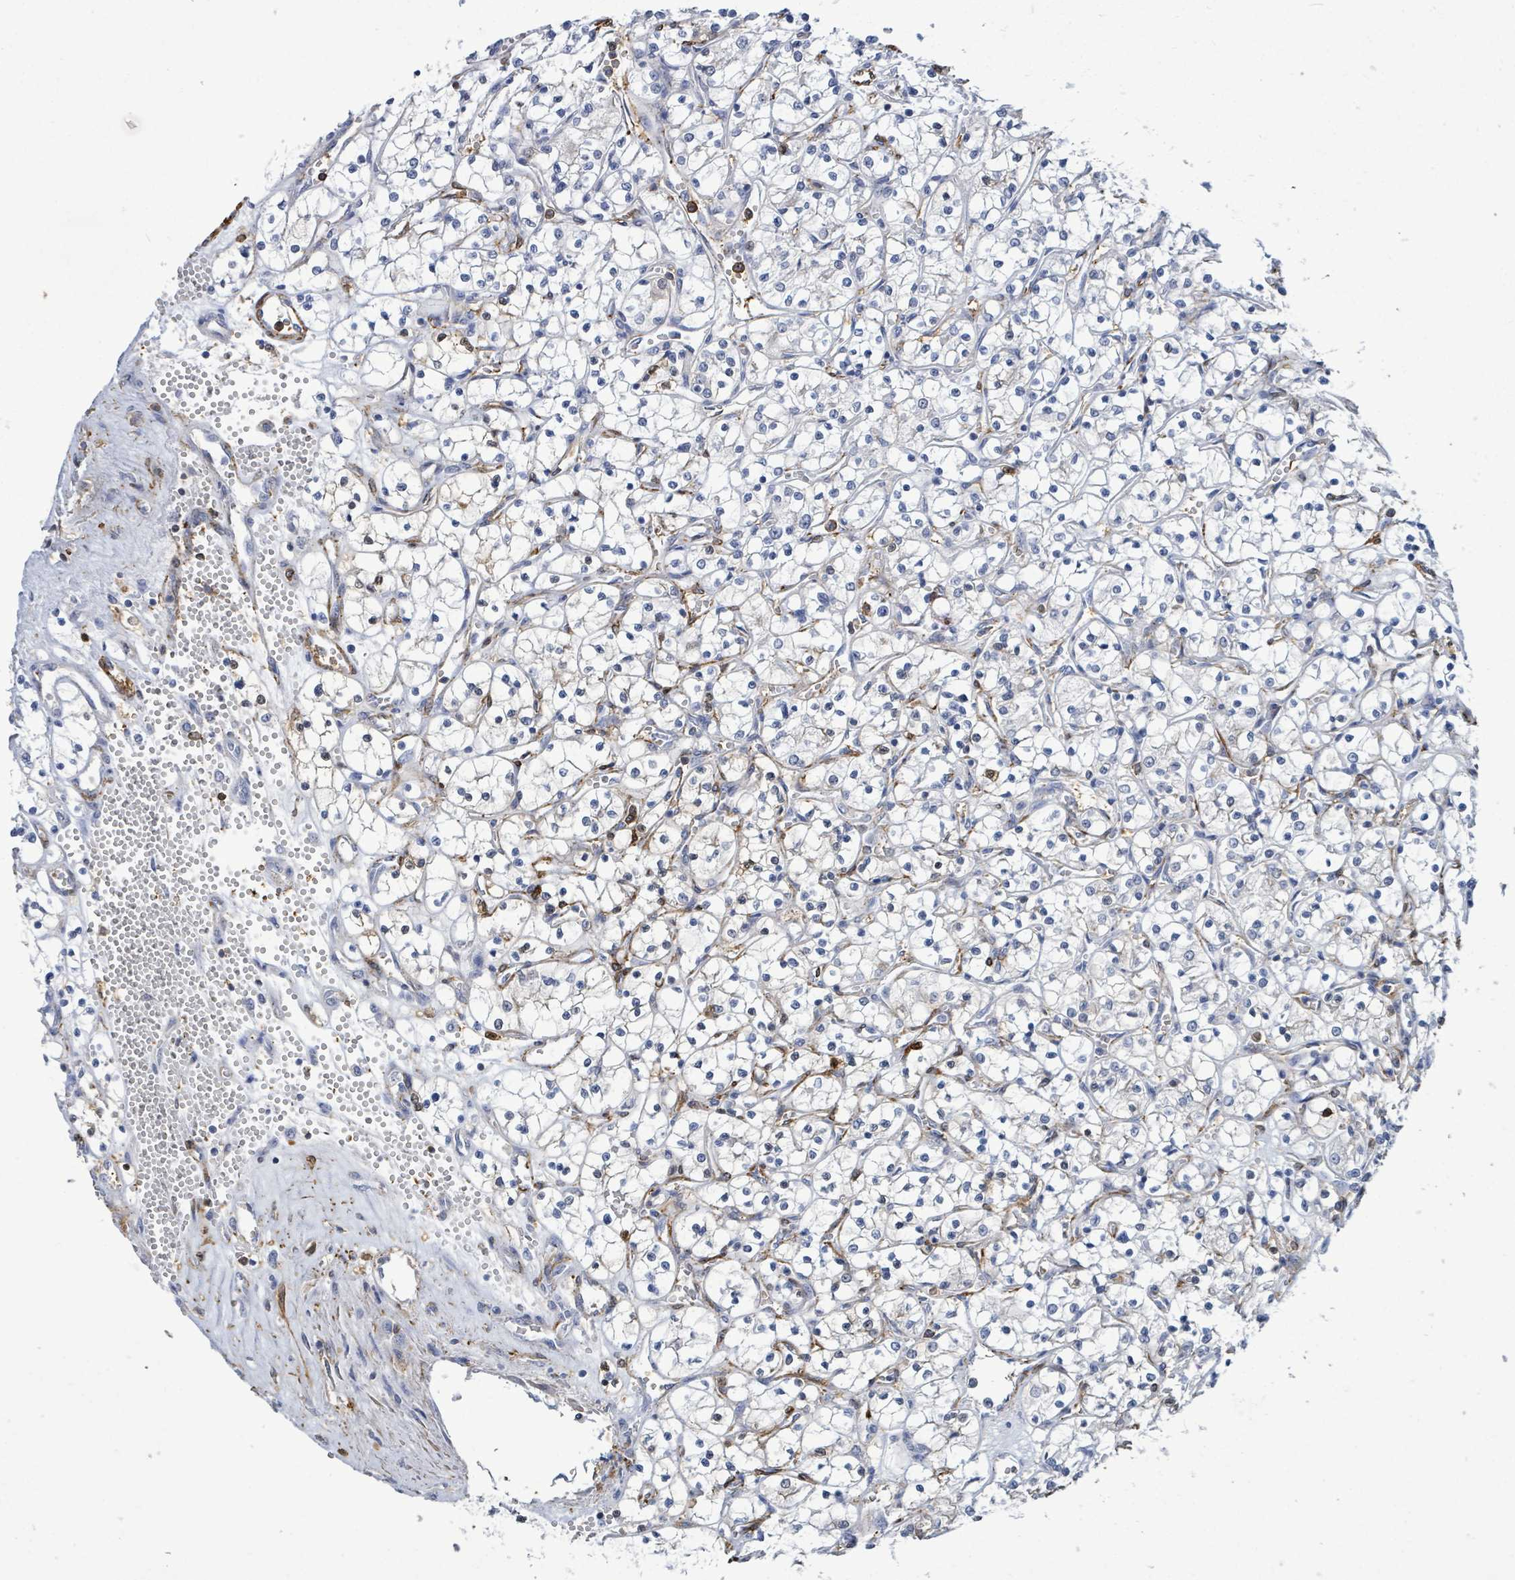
{"staining": {"intensity": "weak", "quantity": "<25%", "location": "cytoplasmic/membranous"}, "tissue": "renal cancer", "cell_type": "Tumor cells", "image_type": "cancer", "snomed": [{"axis": "morphology", "description": "Adenocarcinoma, NOS"}, {"axis": "topography", "description": "Kidney"}], "caption": "The histopathology image shows no significant expression in tumor cells of renal cancer.", "gene": "PRKRIP1", "patient": {"sex": "female", "age": 69}}